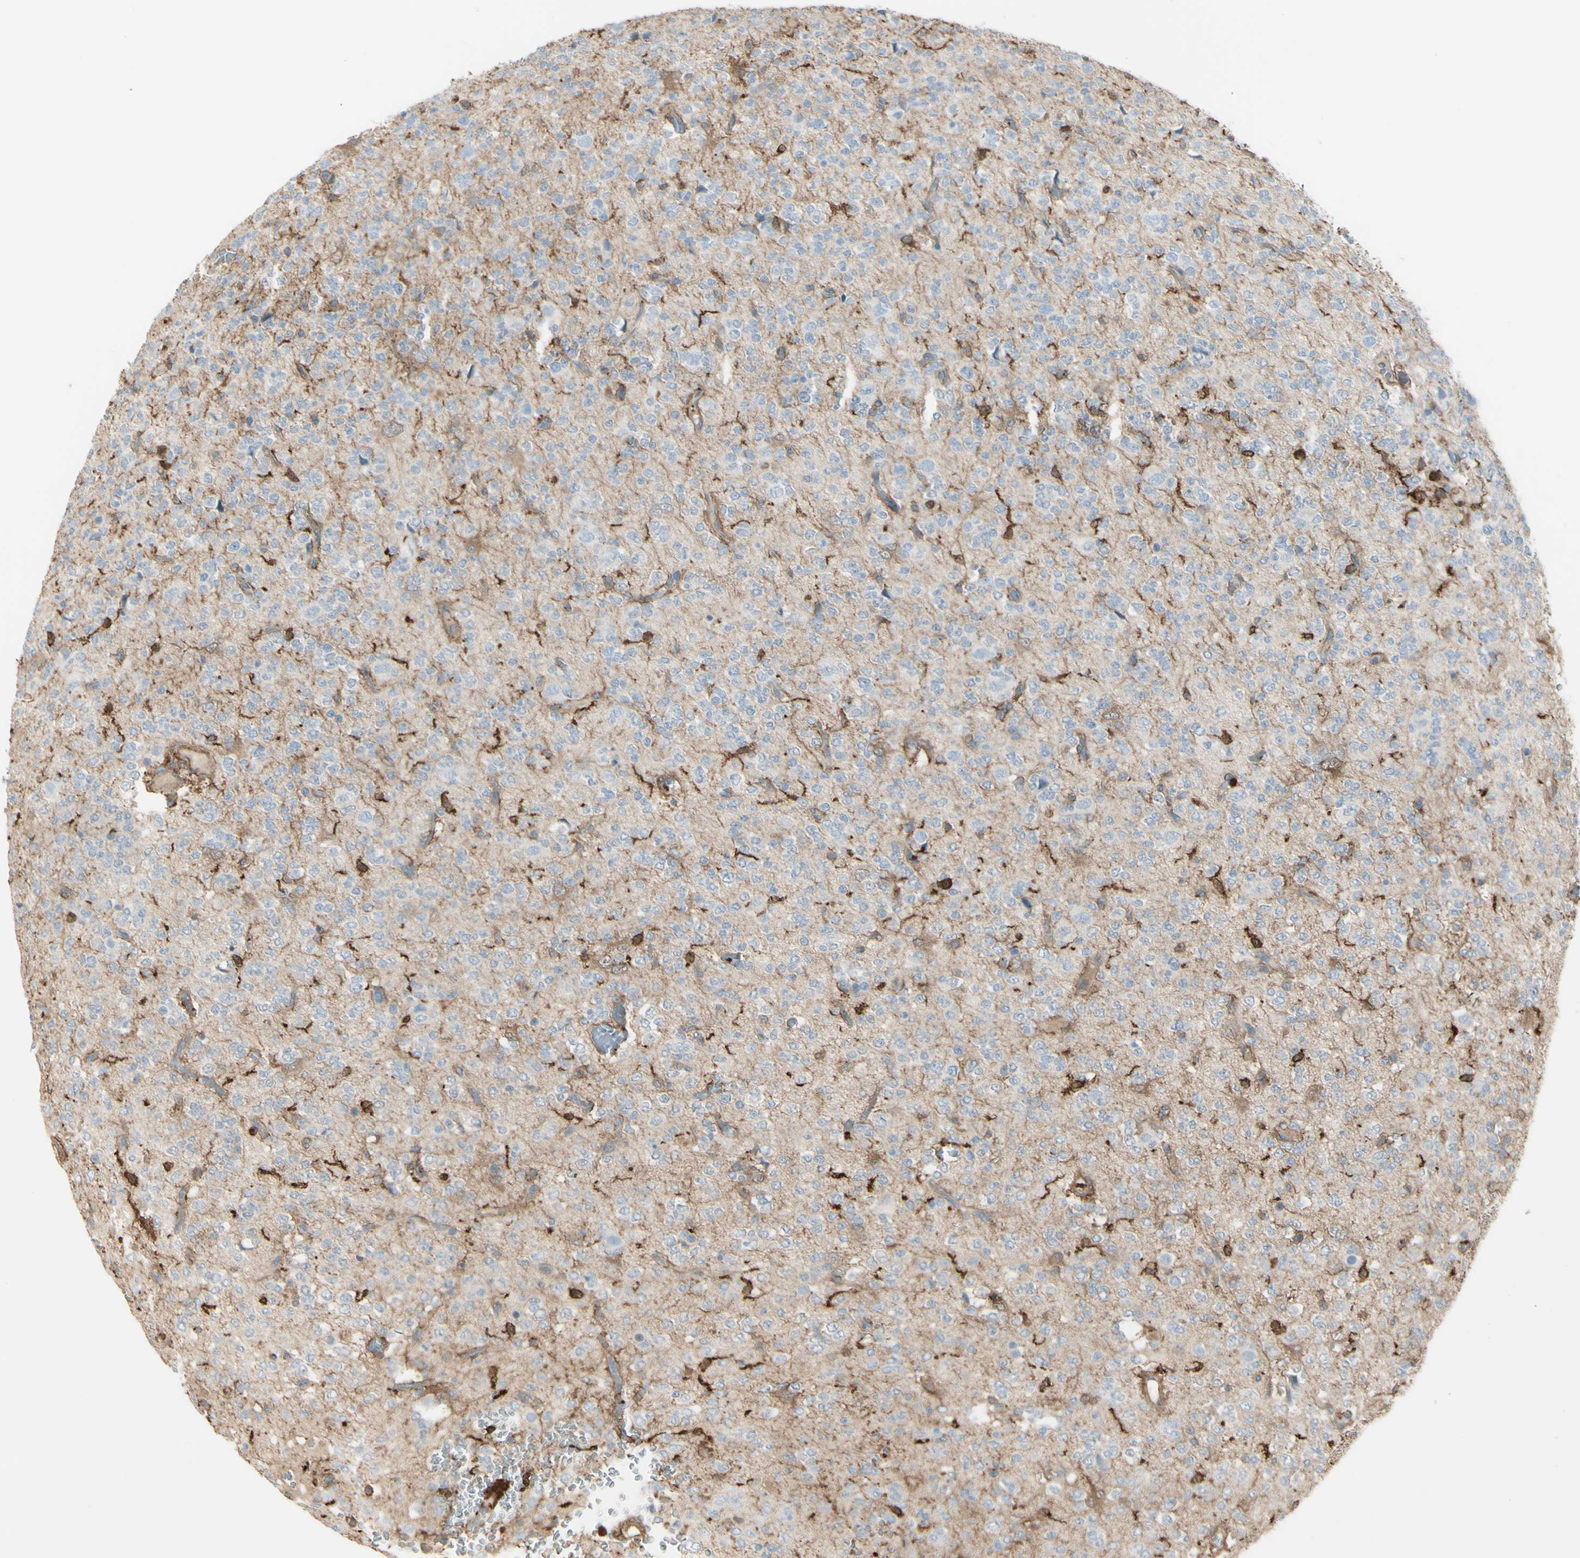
{"staining": {"intensity": "negative", "quantity": "none", "location": "none"}, "tissue": "glioma", "cell_type": "Tumor cells", "image_type": "cancer", "snomed": [{"axis": "morphology", "description": "Glioma, malignant, Low grade"}, {"axis": "topography", "description": "Brain"}], "caption": "Histopathology image shows no protein staining in tumor cells of malignant glioma (low-grade) tissue. (DAB immunohistochemistry (IHC) with hematoxylin counter stain).", "gene": "GSN", "patient": {"sex": "male", "age": 38}}